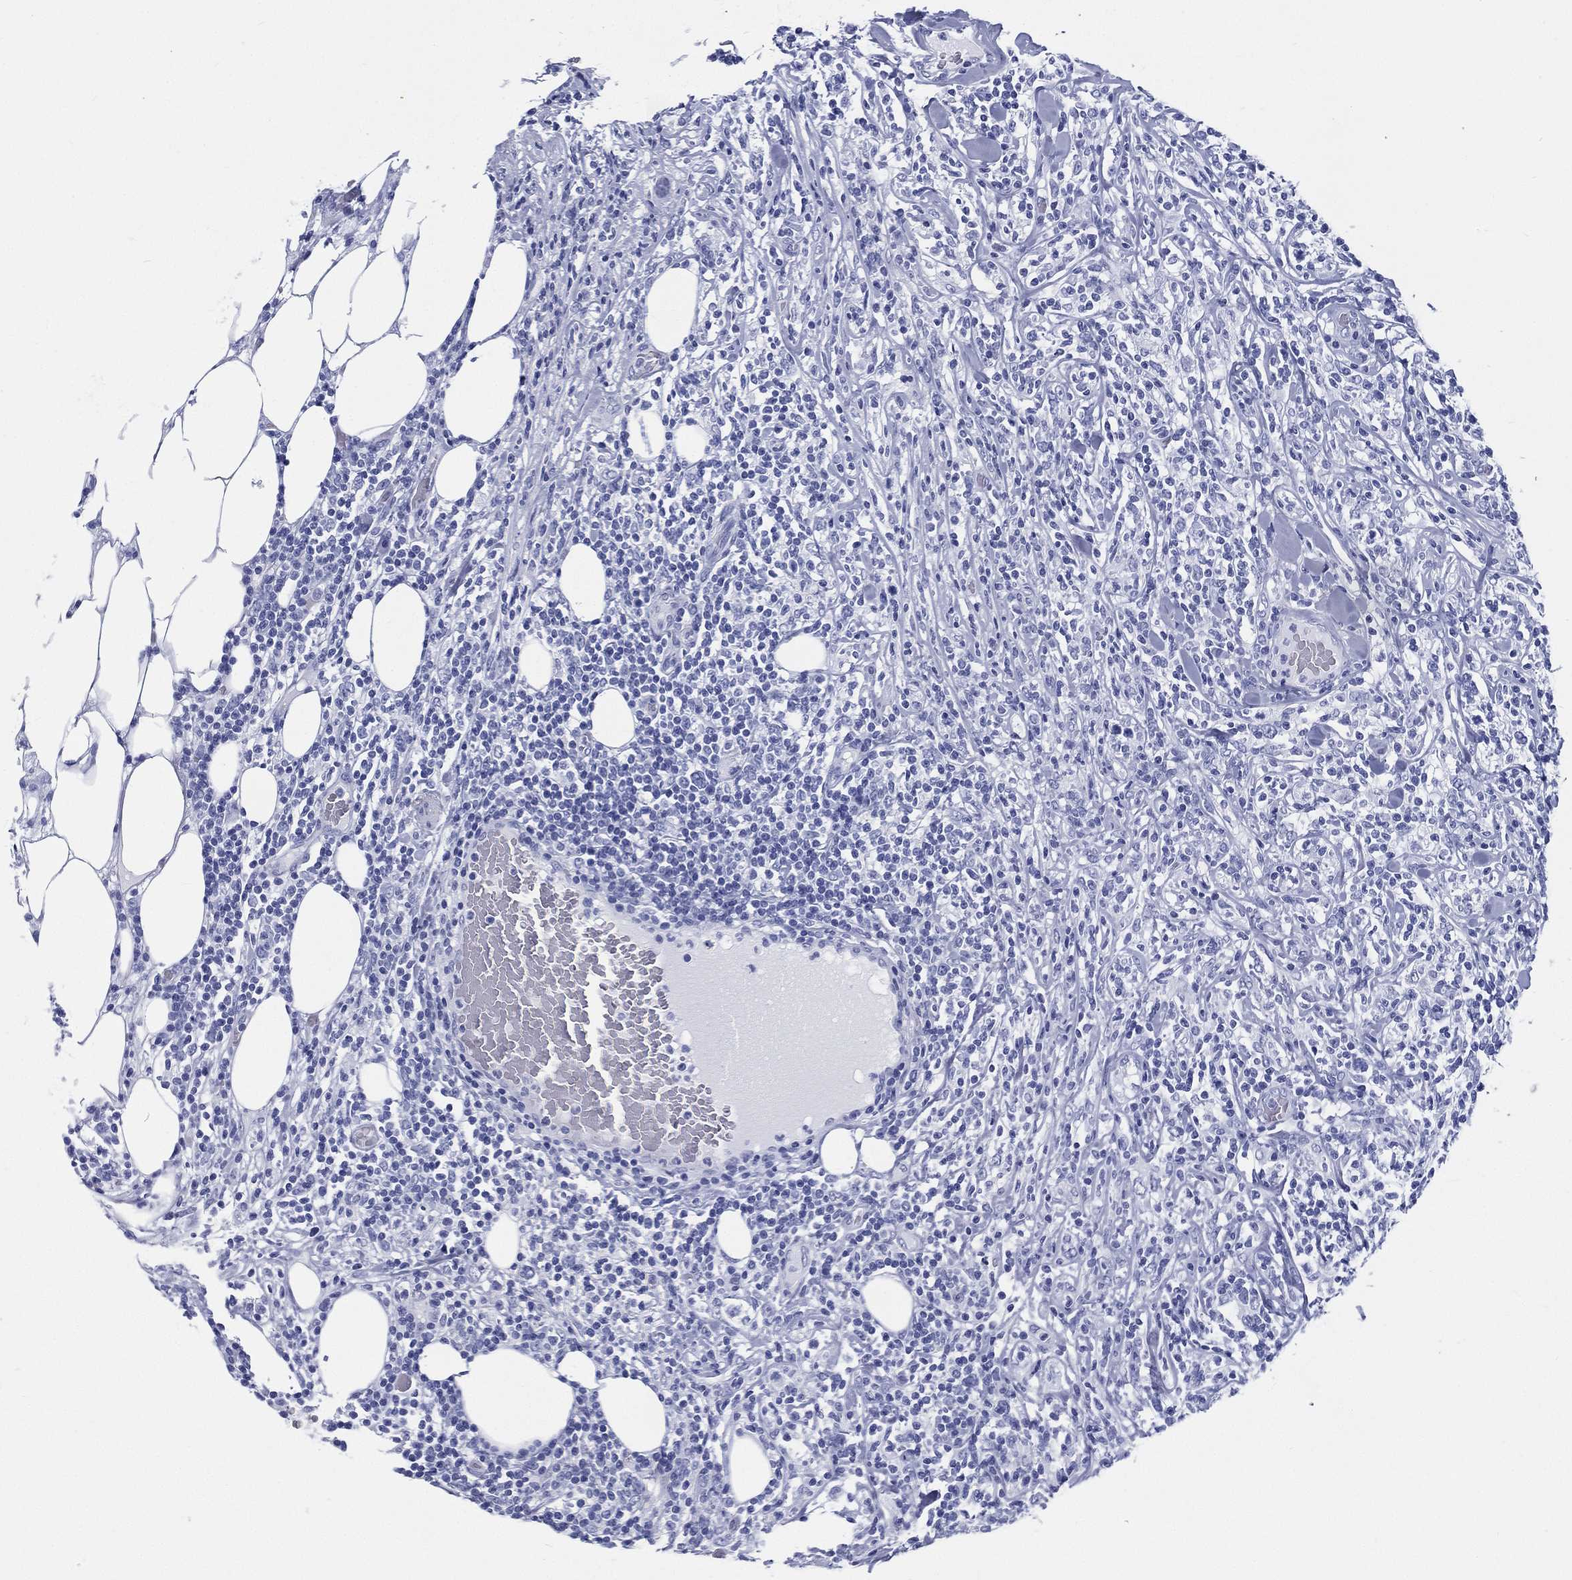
{"staining": {"intensity": "negative", "quantity": "none", "location": "none"}, "tissue": "lymphoma", "cell_type": "Tumor cells", "image_type": "cancer", "snomed": [{"axis": "morphology", "description": "Malignant lymphoma, non-Hodgkin's type, High grade"}, {"axis": "topography", "description": "Lymph node"}], "caption": "A histopathology image of high-grade malignant lymphoma, non-Hodgkin's type stained for a protein demonstrates no brown staining in tumor cells. Brightfield microscopy of immunohistochemistry stained with DAB (3,3'-diaminobenzidine) (brown) and hematoxylin (blue), captured at high magnification.", "gene": "RSPH4A", "patient": {"sex": "female", "age": 84}}